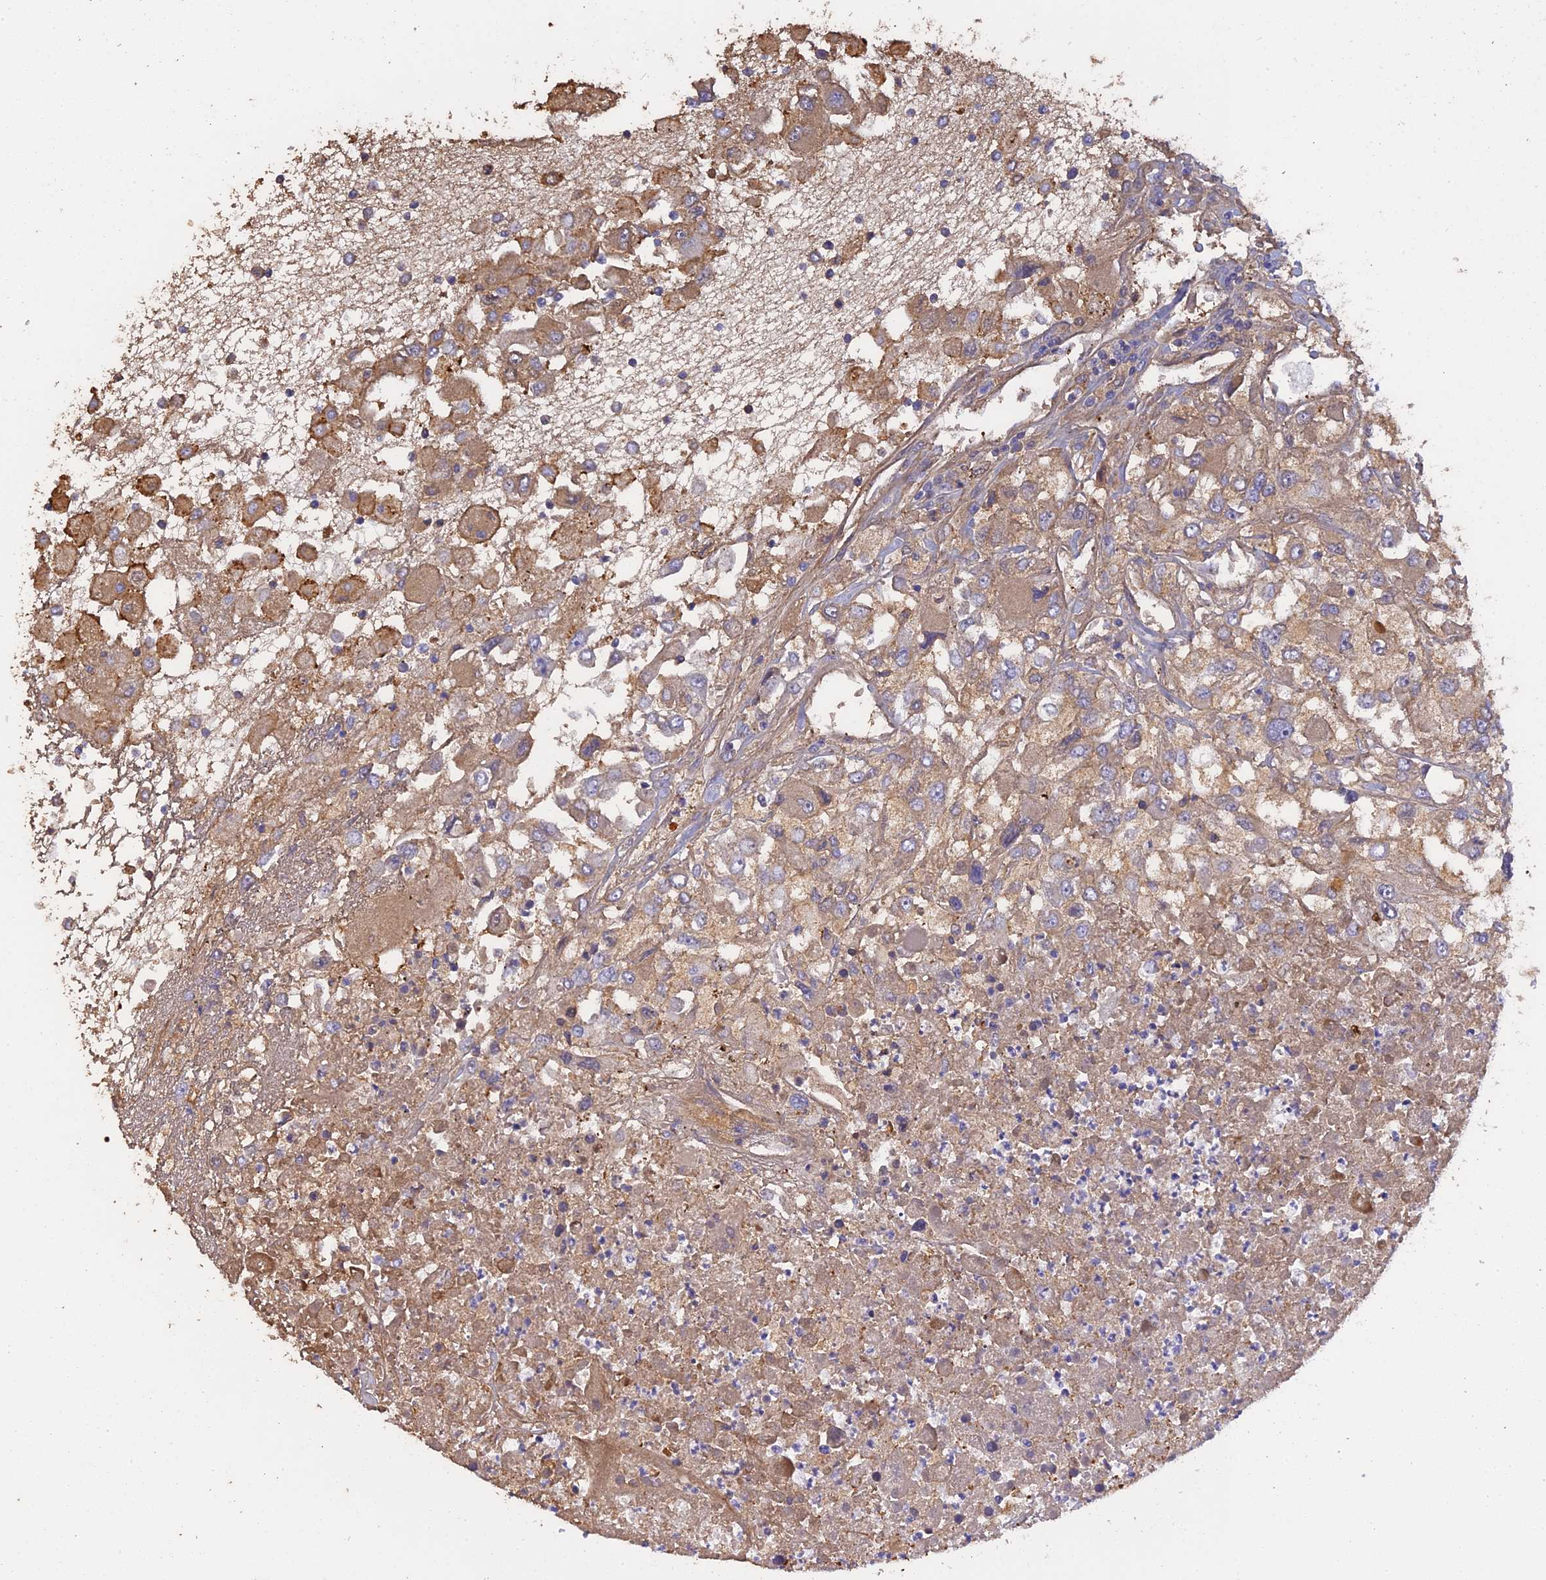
{"staining": {"intensity": "moderate", "quantity": "25%-75%", "location": "cytoplasmic/membranous"}, "tissue": "renal cancer", "cell_type": "Tumor cells", "image_type": "cancer", "snomed": [{"axis": "morphology", "description": "Adenocarcinoma, NOS"}, {"axis": "topography", "description": "Kidney"}], "caption": "DAB (3,3'-diaminobenzidine) immunohistochemical staining of renal cancer (adenocarcinoma) reveals moderate cytoplasmic/membranous protein expression in about 25%-75% of tumor cells. The staining was performed using DAB, with brown indicating positive protein expression. Nuclei are stained blue with hematoxylin.", "gene": "PZP", "patient": {"sex": "female", "age": 52}}